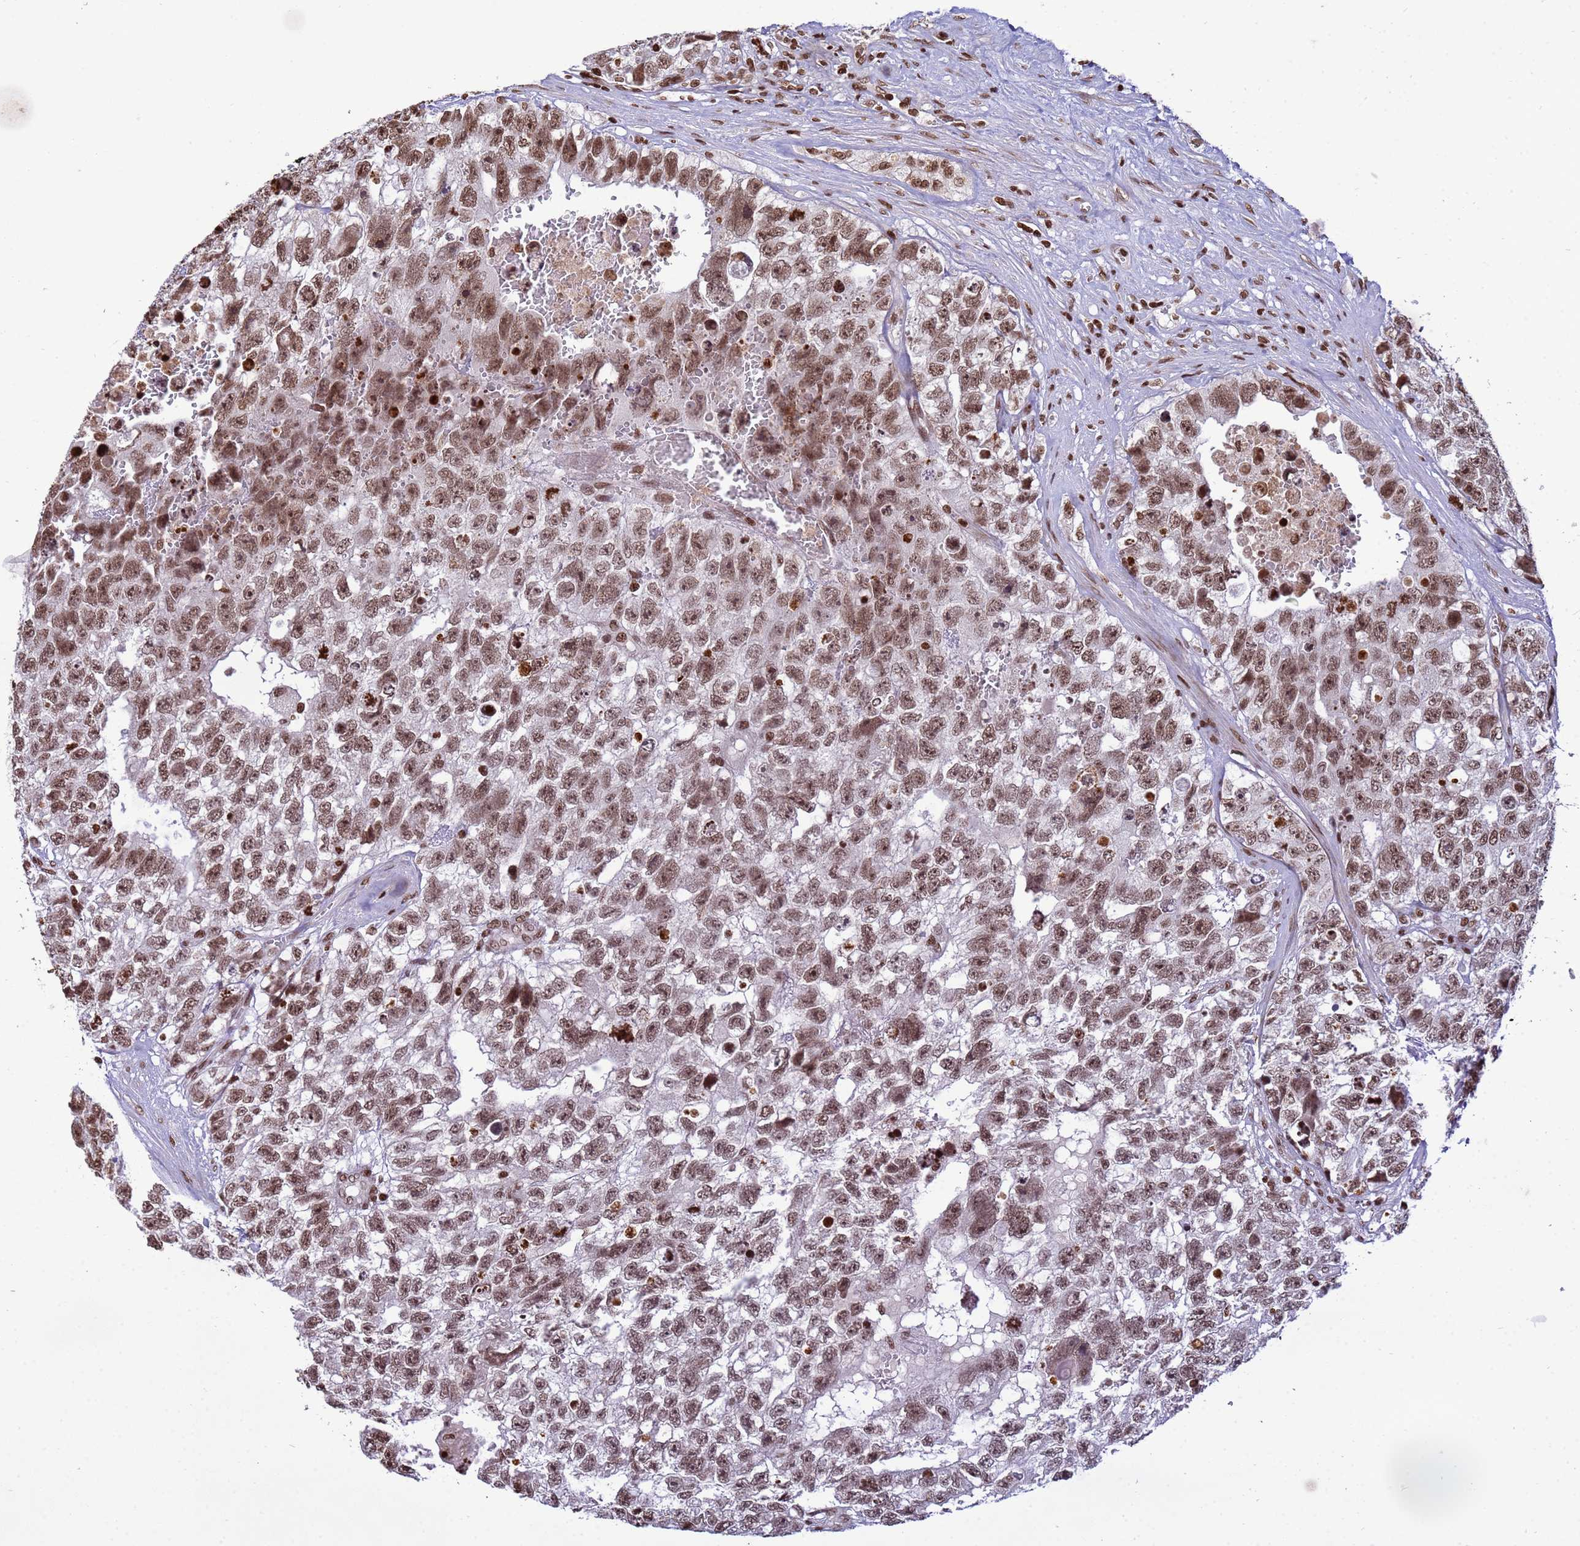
{"staining": {"intensity": "moderate", "quantity": ">75%", "location": "nuclear"}, "tissue": "testis cancer", "cell_type": "Tumor cells", "image_type": "cancer", "snomed": [{"axis": "morphology", "description": "Carcinoma, Embryonal, NOS"}, {"axis": "topography", "description": "Testis"}], "caption": "Testis cancer was stained to show a protein in brown. There is medium levels of moderate nuclear staining in approximately >75% of tumor cells. (DAB (3,3'-diaminobenzidine) IHC, brown staining for protein, blue staining for nuclei).", "gene": "H3-3B", "patient": {"sex": "male", "age": 26}}